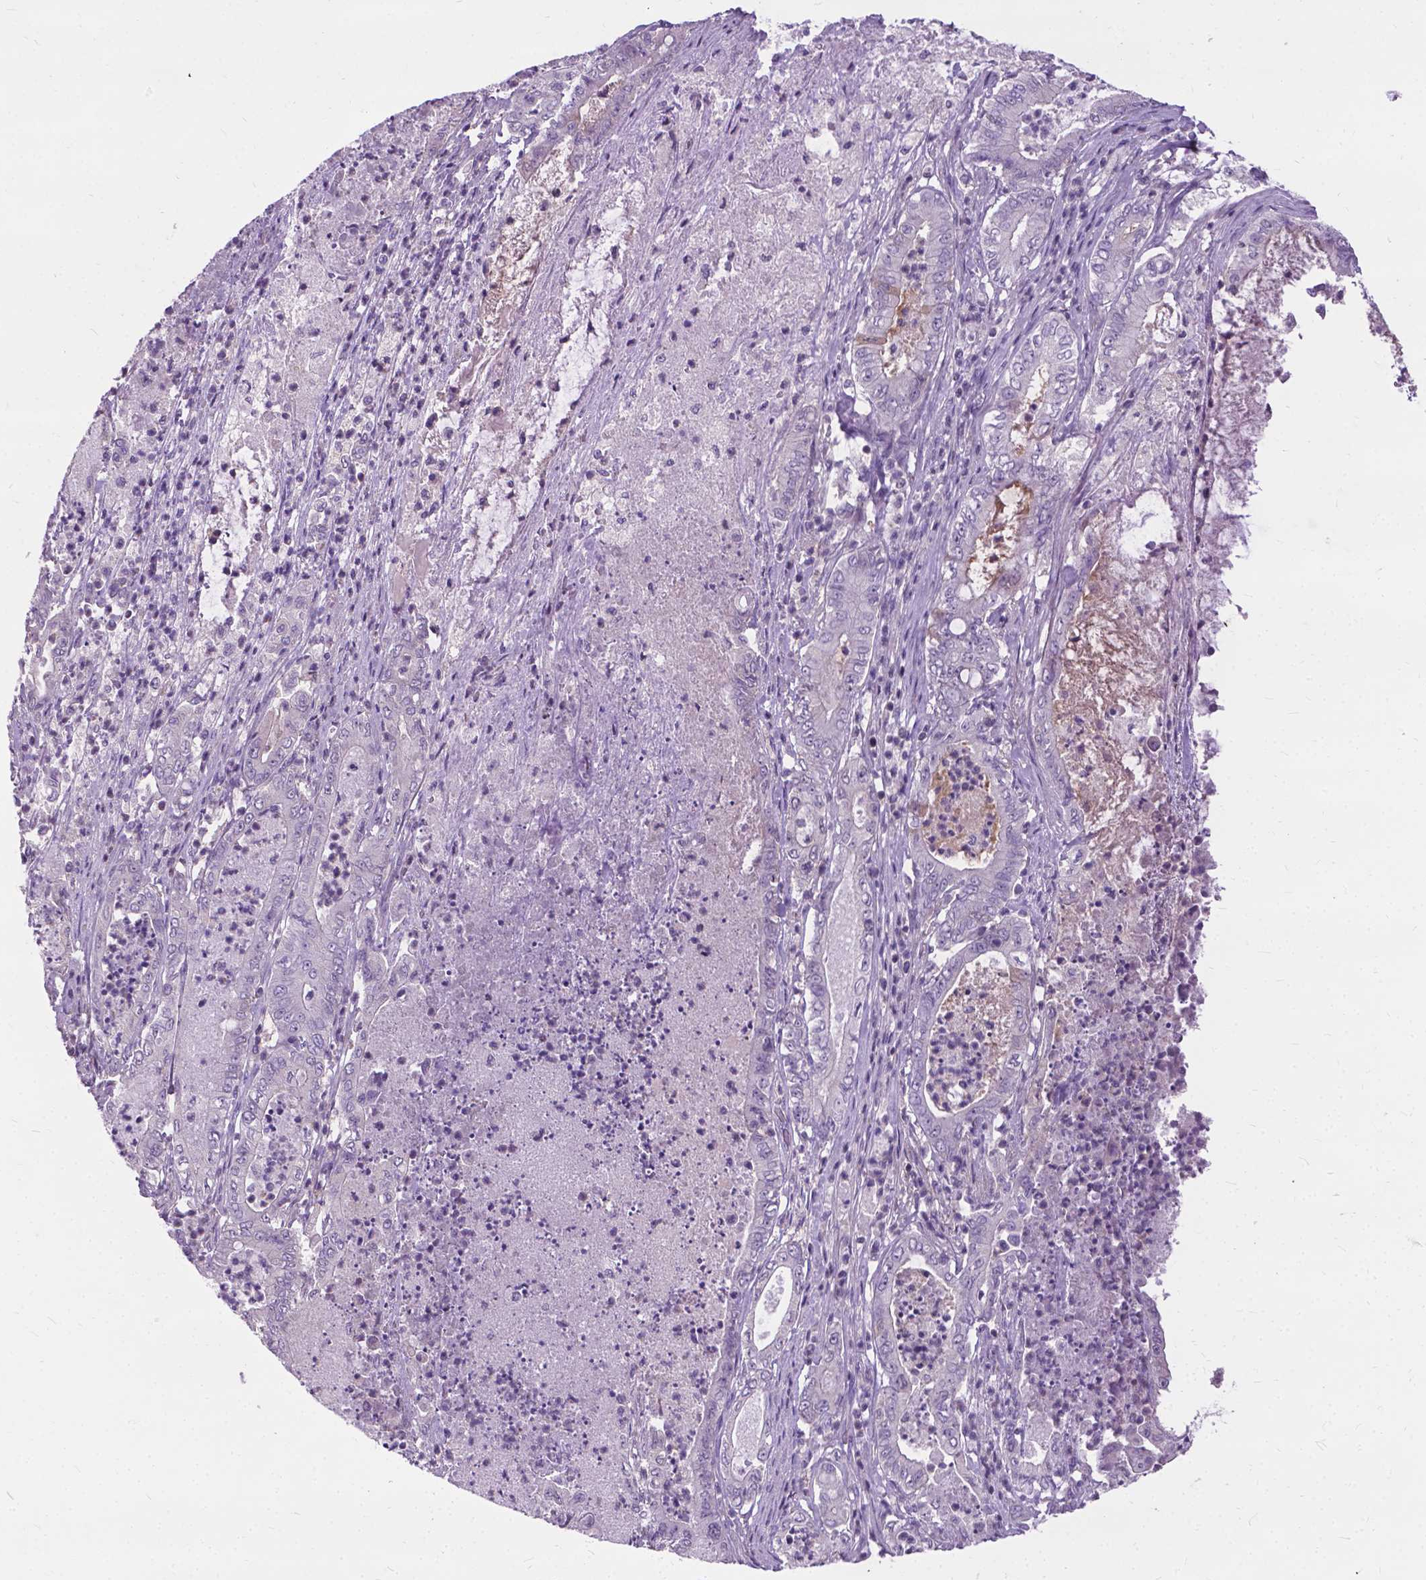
{"staining": {"intensity": "negative", "quantity": "none", "location": "none"}, "tissue": "pancreatic cancer", "cell_type": "Tumor cells", "image_type": "cancer", "snomed": [{"axis": "morphology", "description": "Adenocarcinoma, NOS"}, {"axis": "topography", "description": "Pancreas"}], "caption": "This is an immunohistochemistry (IHC) micrograph of human adenocarcinoma (pancreatic). There is no expression in tumor cells.", "gene": "JAK3", "patient": {"sex": "male", "age": 71}}